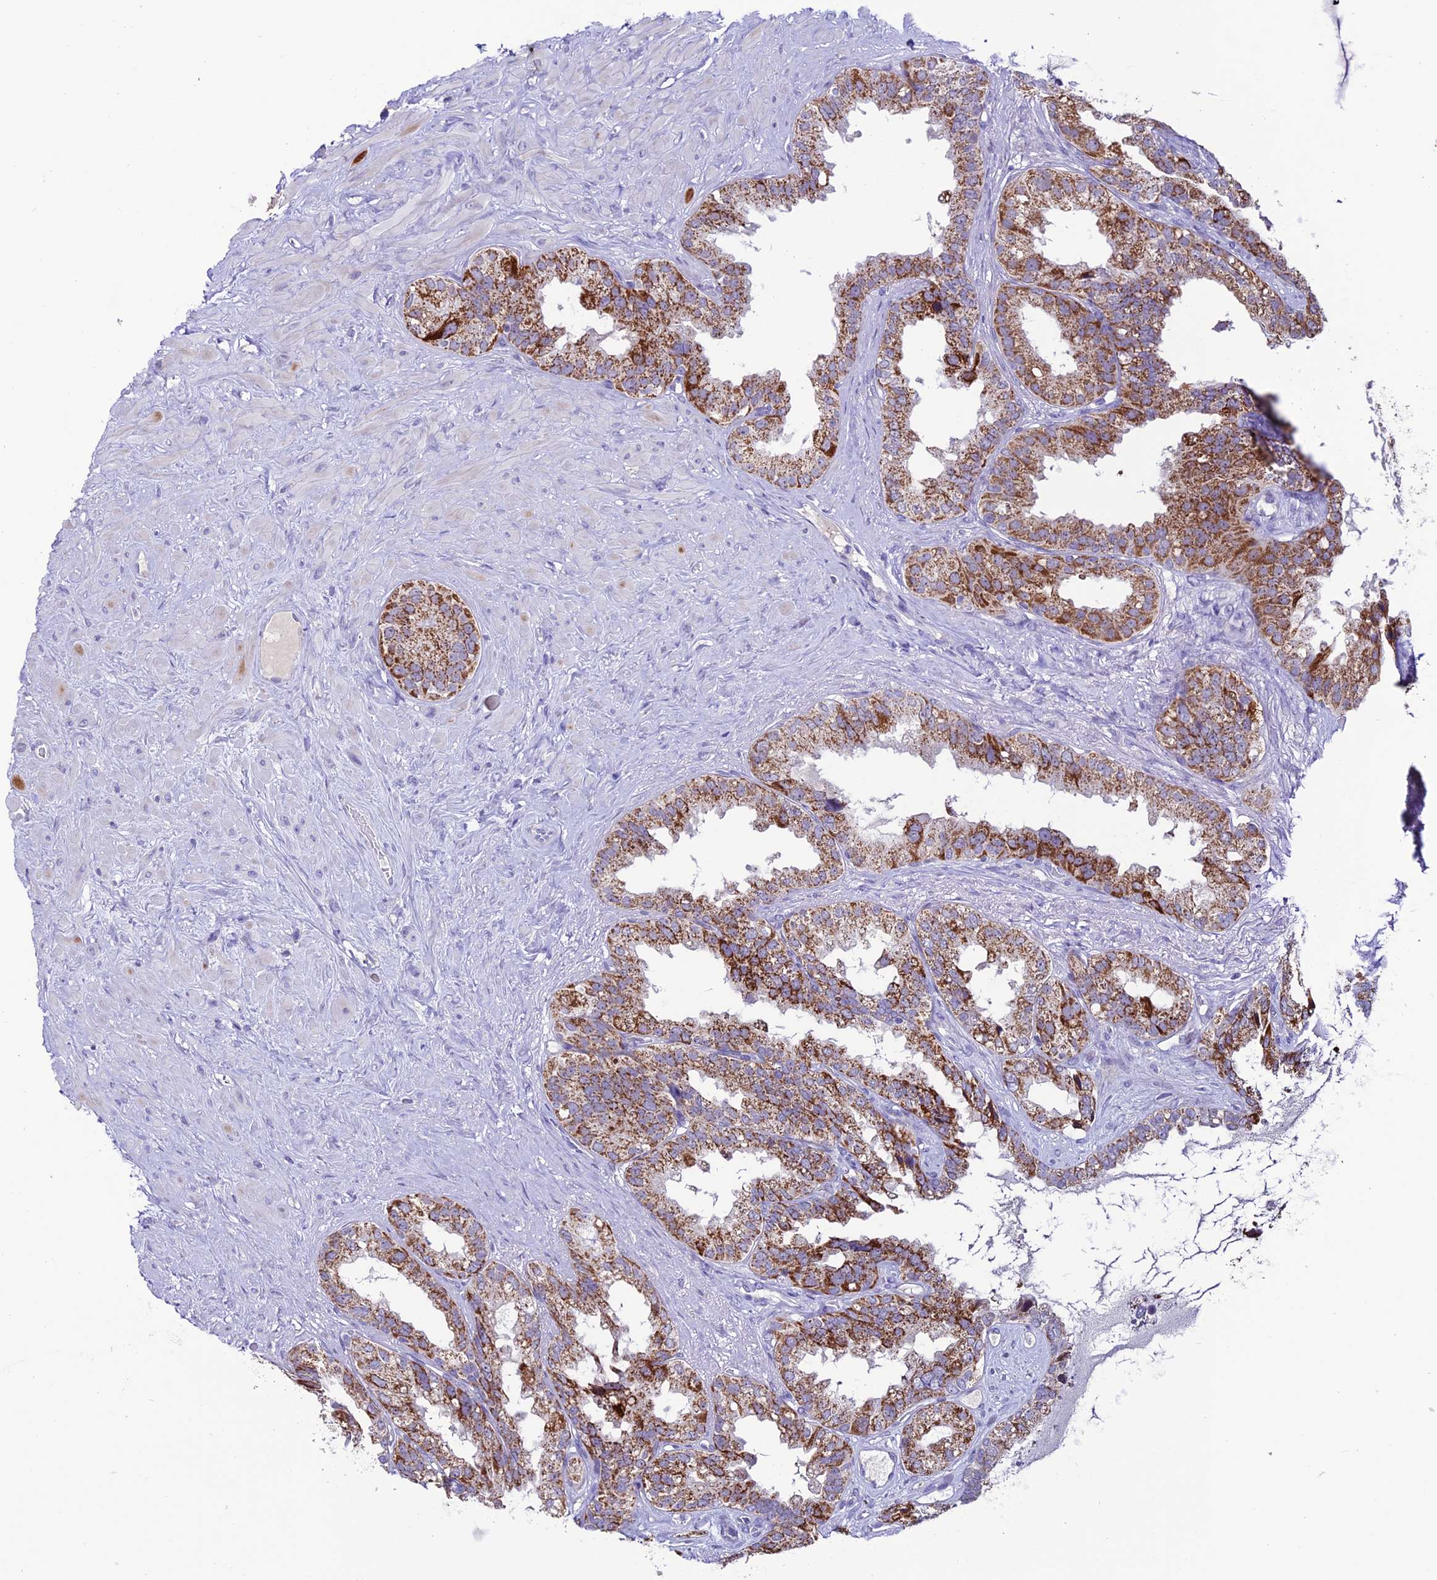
{"staining": {"intensity": "strong", "quantity": "25%-75%", "location": "cytoplasmic/membranous"}, "tissue": "seminal vesicle", "cell_type": "Glandular cells", "image_type": "normal", "snomed": [{"axis": "morphology", "description": "Normal tissue, NOS"}, {"axis": "topography", "description": "Seminal veicle"}], "caption": "A histopathology image showing strong cytoplasmic/membranous expression in about 25%-75% of glandular cells in normal seminal vesicle, as visualized by brown immunohistochemical staining.", "gene": "SLC10A1", "patient": {"sex": "male", "age": 80}}